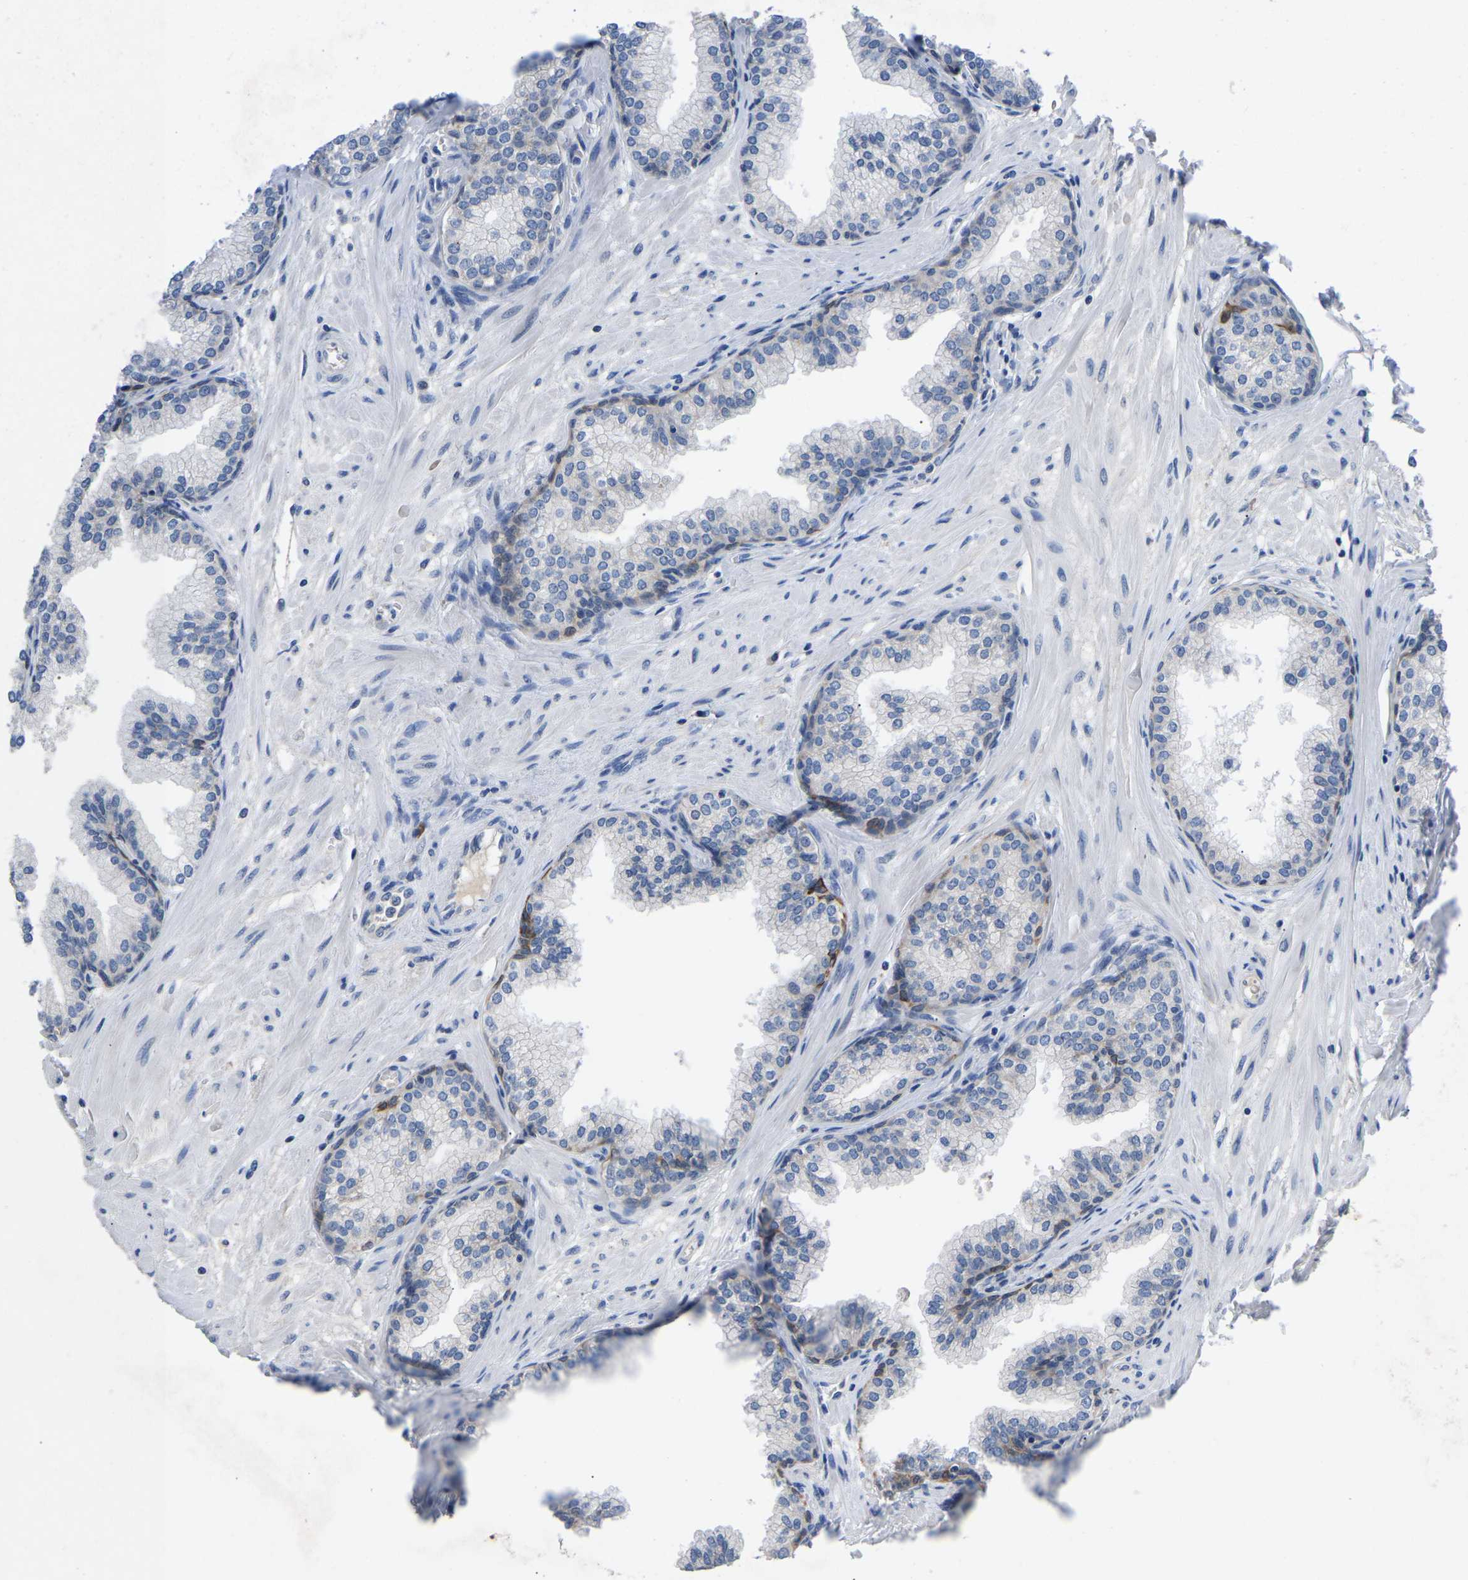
{"staining": {"intensity": "strong", "quantity": "<25%", "location": "cytoplasmic/membranous"}, "tissue": "prostate", "cell_type": "Glandular cells", "image_type": "normal", "snomed": [{"axis": "morphology", "description": "Normal tissue, NOS"}, {"axis": "morphology", "description": "Urothelial carcinoma, Low grade"}, {"axis": "topography", "description": "Urinary bladder"}, {"axis": "topography", "description": "Prostate"}], "caption": "A micrograph of human prostate stained for a protein reveals strong cytoplasmic/membranous brown staining in glandular cells. (IHC, brightfield microscopy, high magnification).", "gene": "ABCA10", "patient": {"sex": "male", "age": 60}}